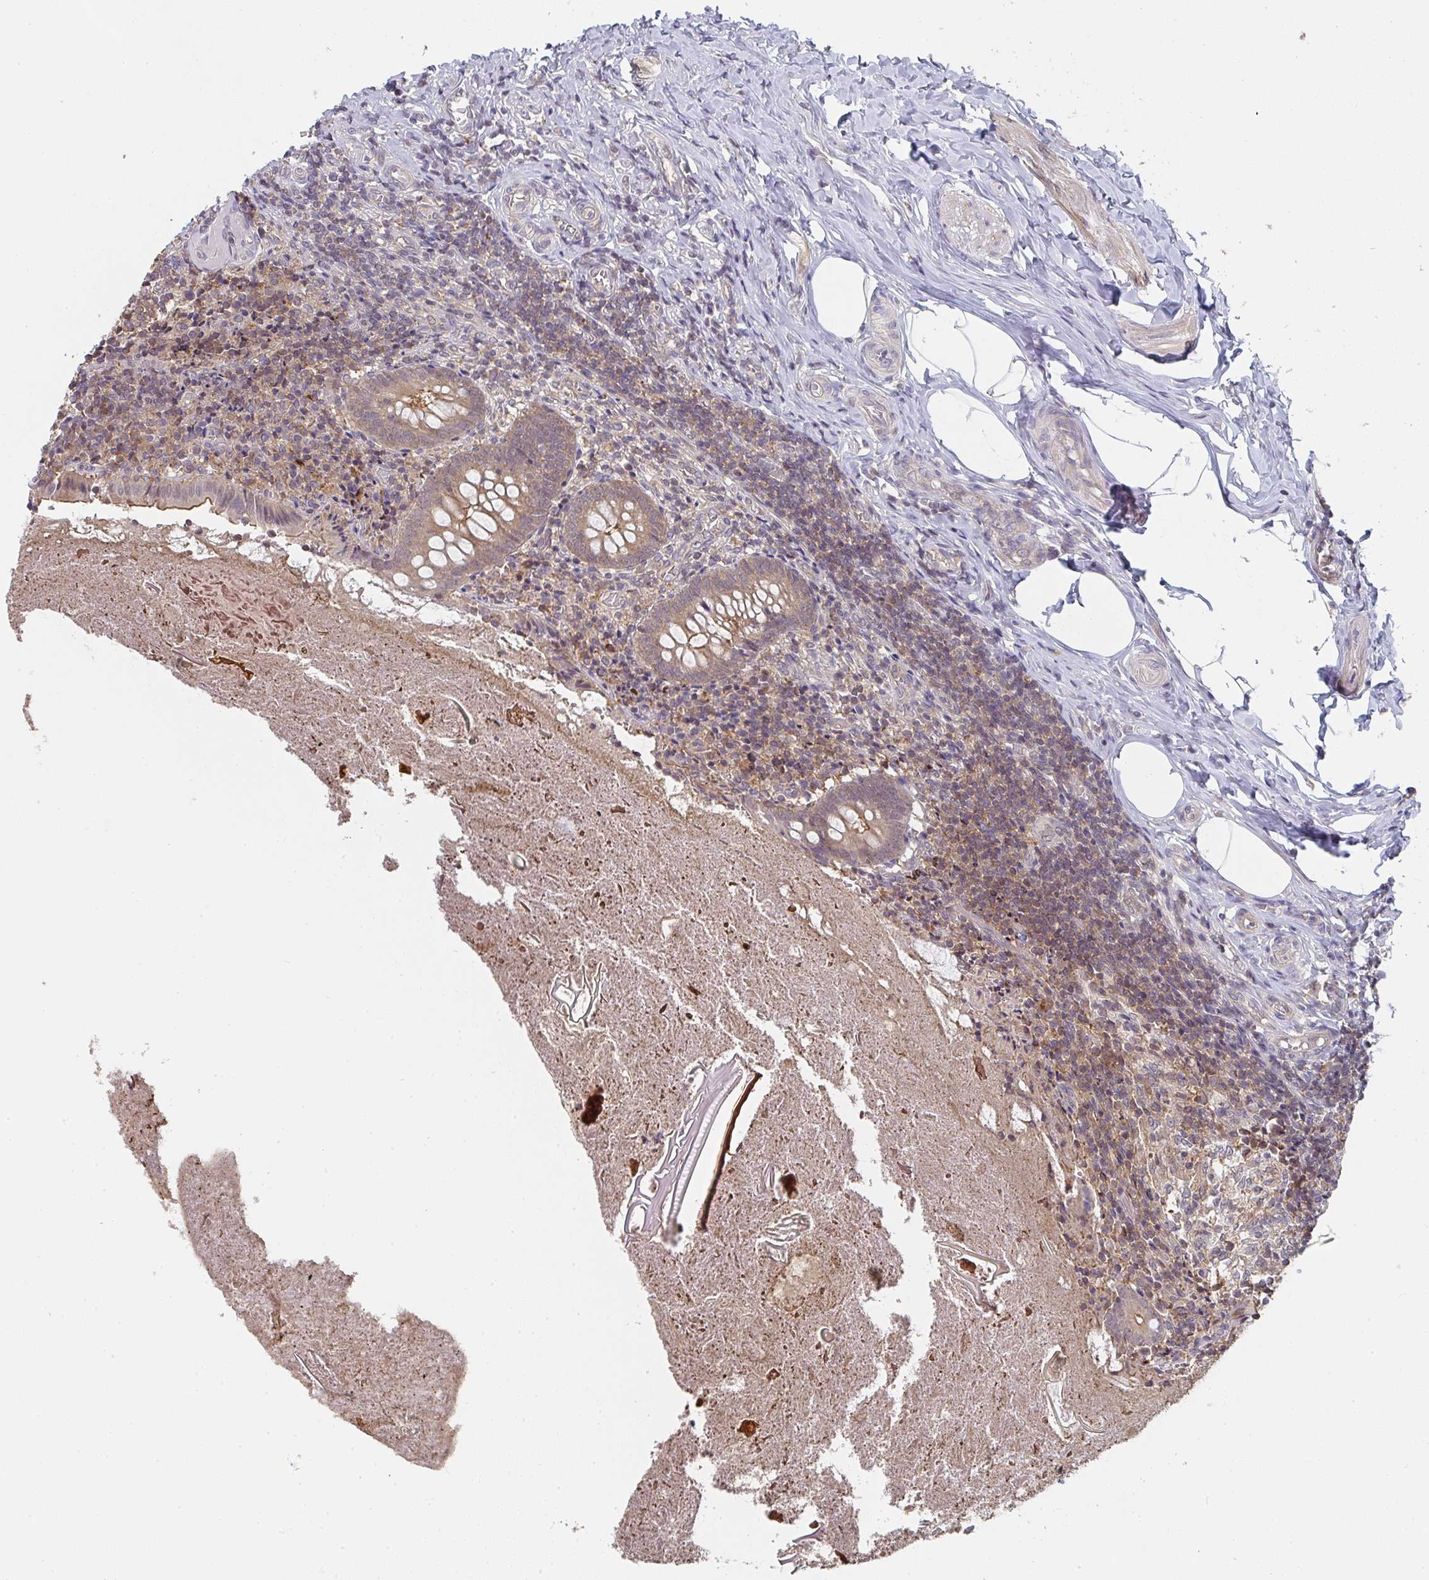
{"staining": {"intensity": "moderate", "quantity": ">75%", "location": "cytoplasmic/membranous"}, "tissue": "appendix", "cell_type": "Glandular cells", "image_type": "normal", "snomed": [{"axis": "morphology", "description": "Normal tissue, NOS"}, {"axis": "topography", "description": "Appendix"}], "caption": "Immunohistochemical staining of benign human appendix demonstrates medium levels of moderate cytoplasmic/membranous expression in about >75% of glandular cells. (brown staining indicates protein expression, while blue staining denotes nuclei).", "gene": "RANGRF", "patient": {"sex": "female", "age": 17}}